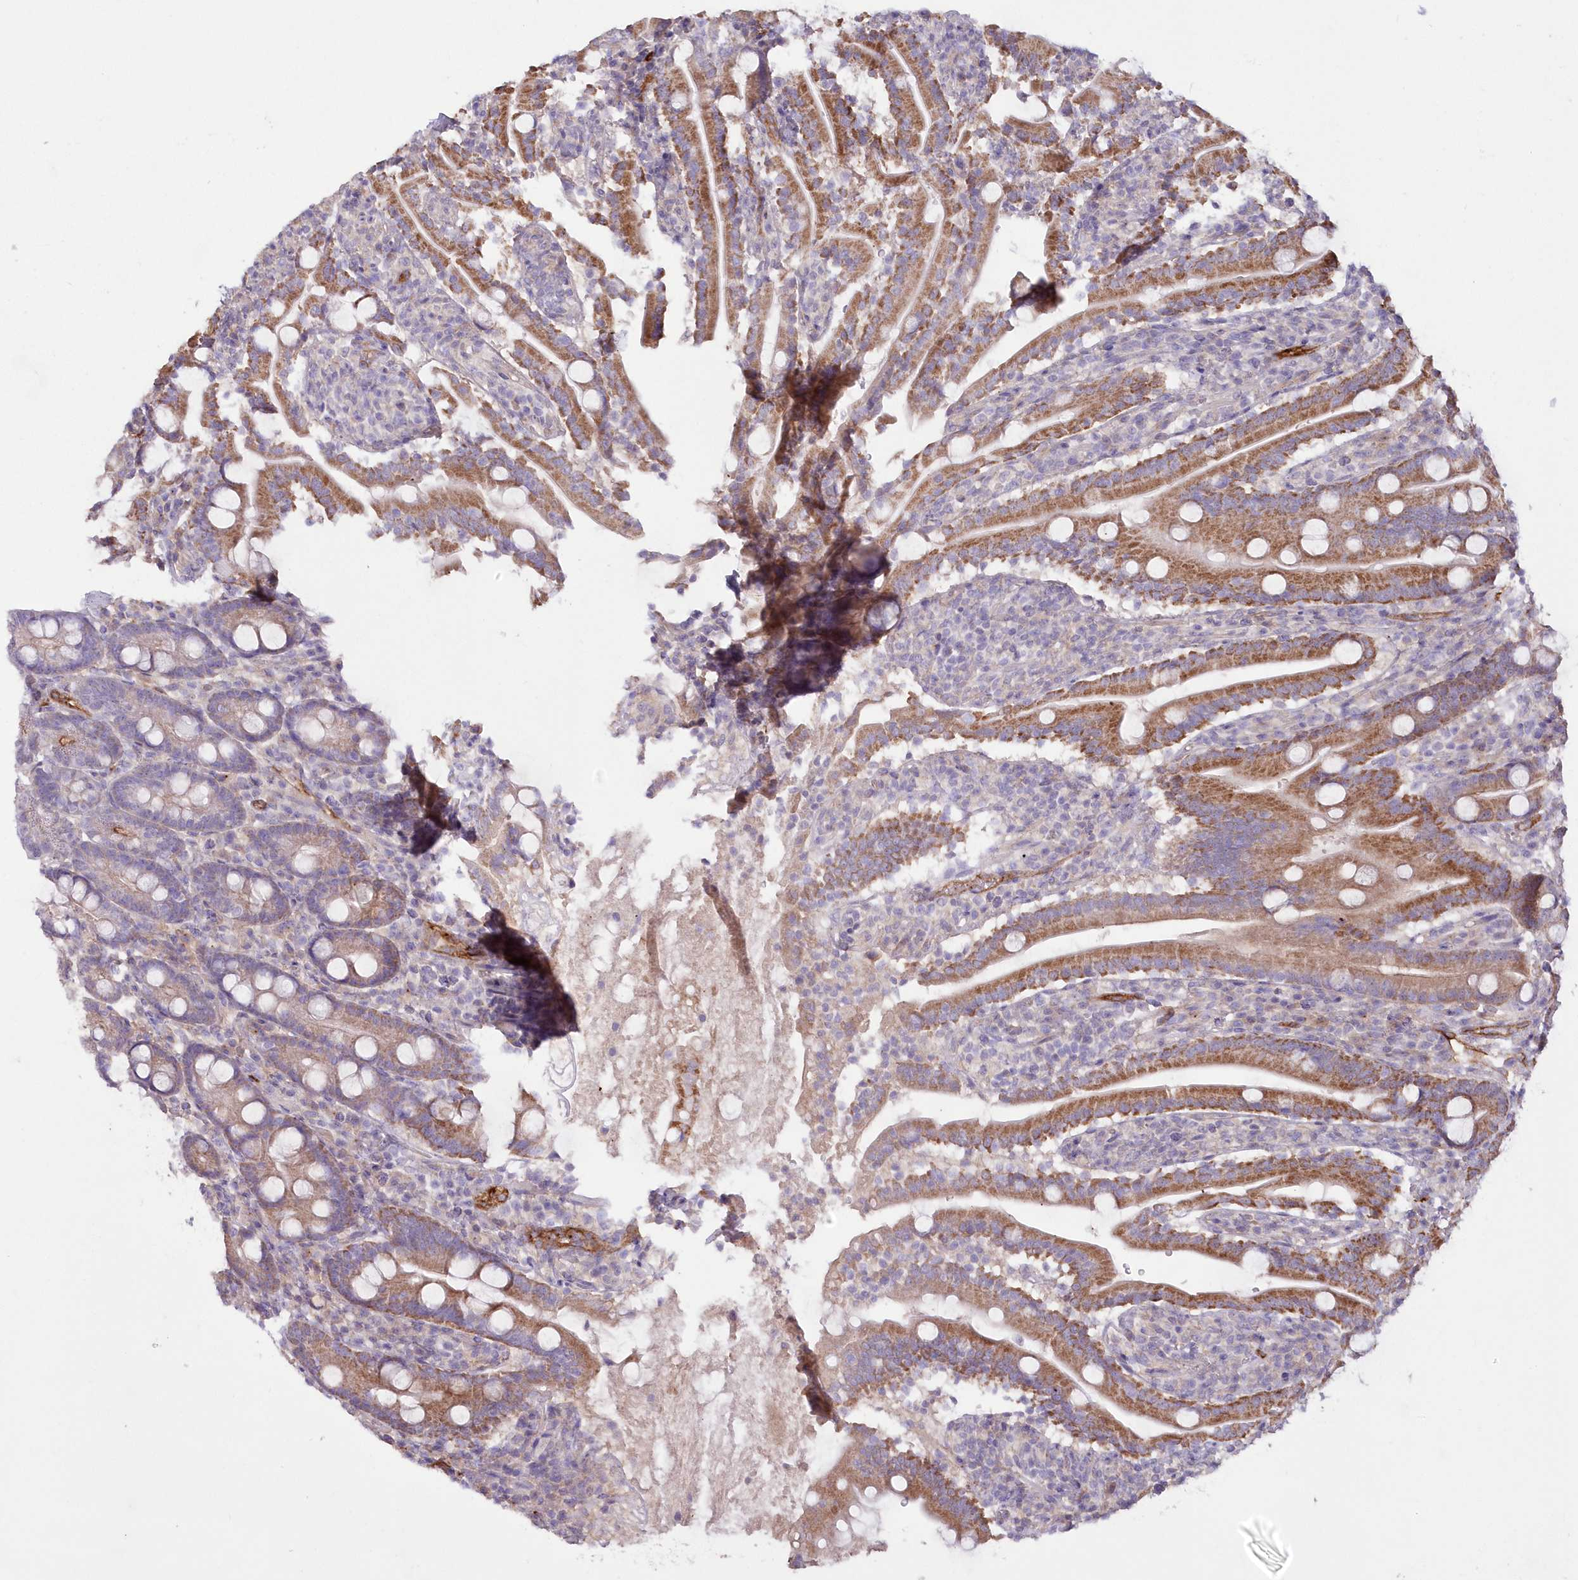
{"staining": {"intensity": "strong", "quantity": ">75%", "location": "cytoplasmic/membranous"}, "tissue": "duodenum", "cell_type": "Glandular cells", "image_type": "normal", "snomed": [{"axis": "morphology", "description": "Normal tissue, NOS"}, {"axis": "topography", "description": "Duodenum"}], "caption": "Immunohistochemistry (IHC) image of benign duodenum: human duodenum stained using IHC shows high levels of strong protein expression localized specifically in the cytoplasmic/membranous of glandular cells, appearing as a cytoplasmic/membranous brown color.", "gene": "RAB11FIP5", "patient": {"sex": "male", "age": 35}}